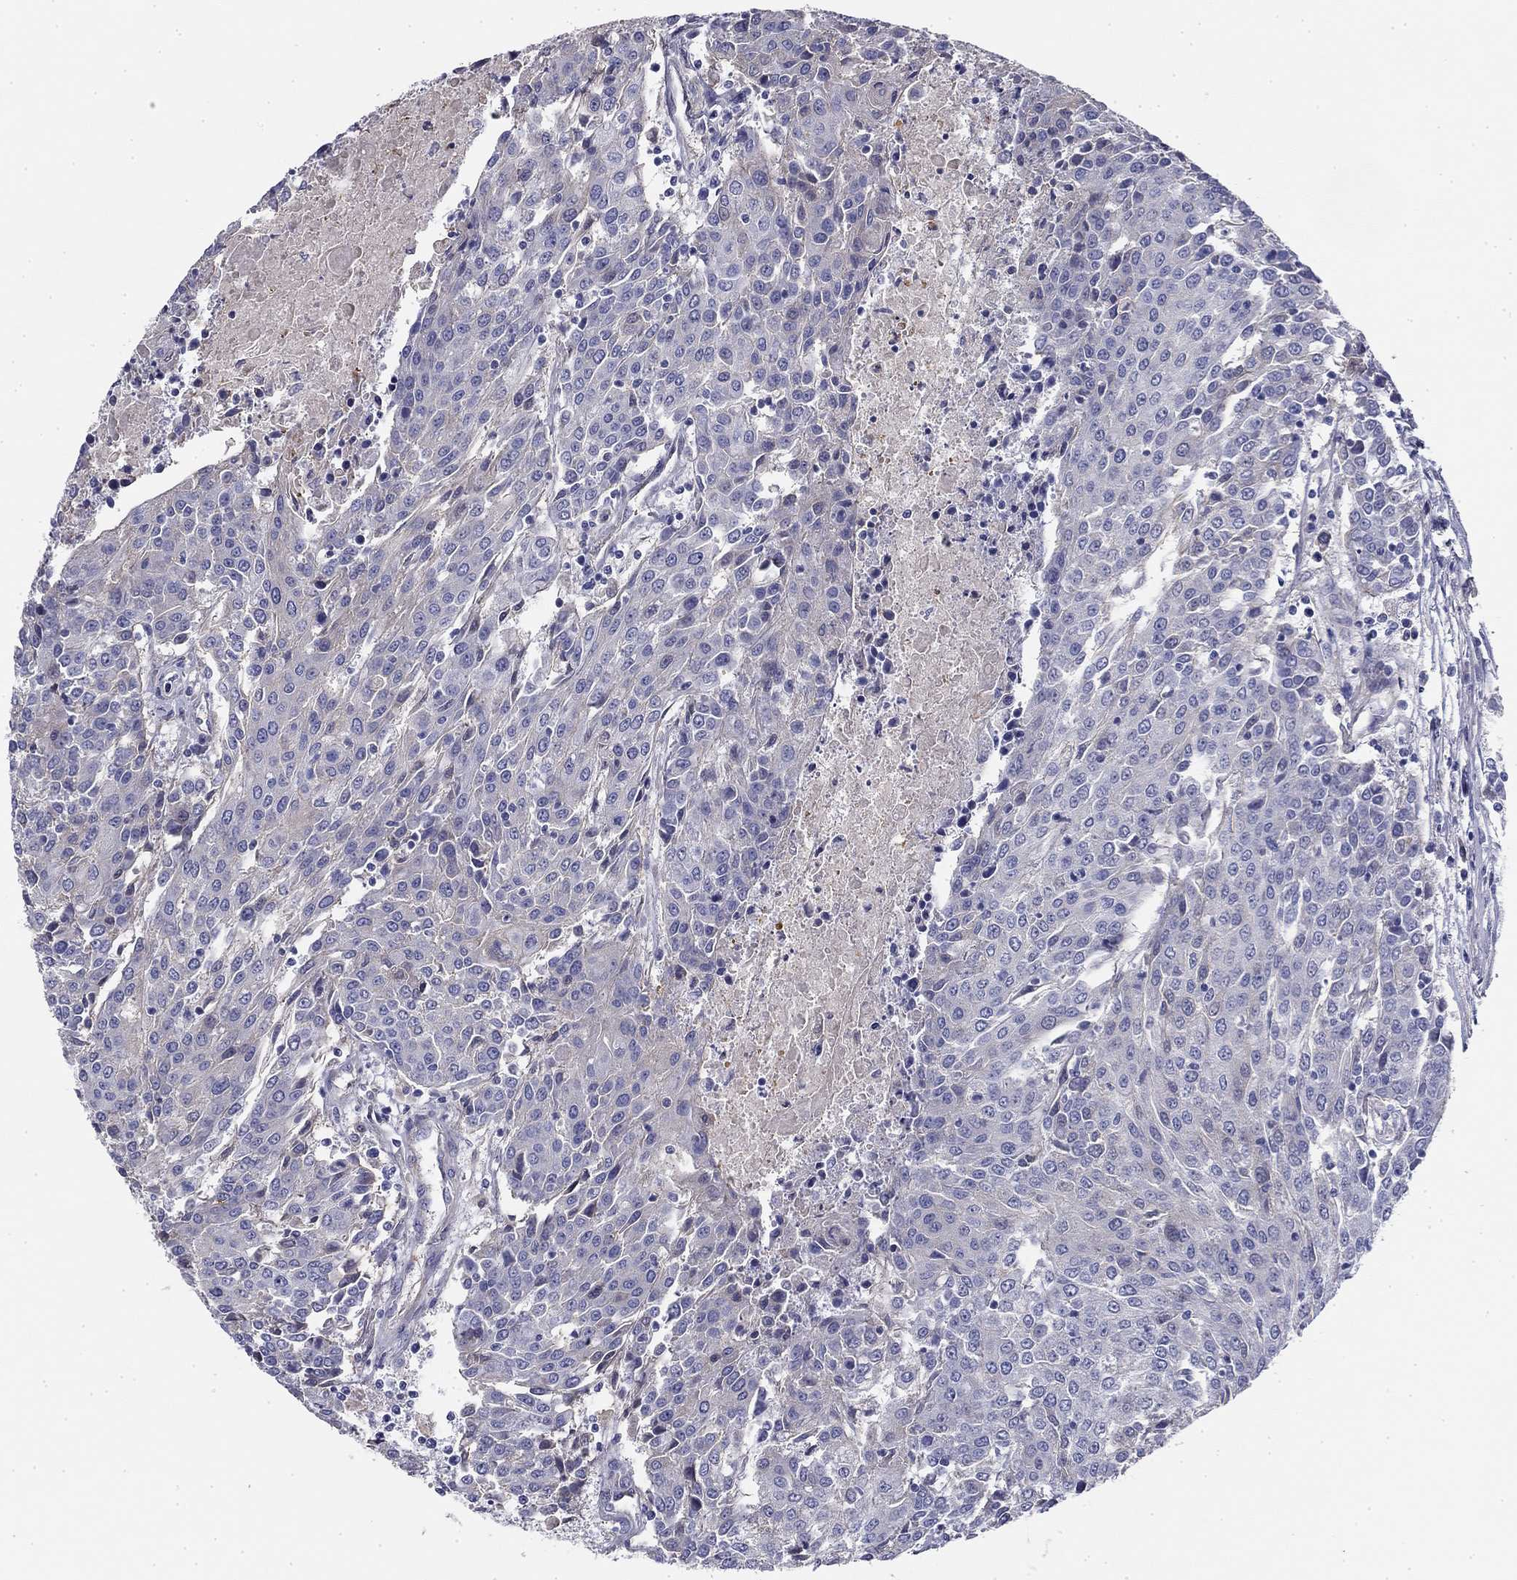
{"staining": {"intensity": "negative", "quantity": "none", "location": "none"}, "tissue": "urothelial cancer", "cell_type": "Tumor cells", "image_type": "cancer", "snomed": [{"axis": "morphology", "description": "Urothelial carcinoma, High grade"}, {"axis": "topography", "description": "Urinary bladder"}], "caption": "This is a photomicrograph of immunohistochemistry staining of urothelial cancer, which shows no staining in tumor cells.", "gene": "CPLX4", "patient": {"sex": "female", "age": 85}}